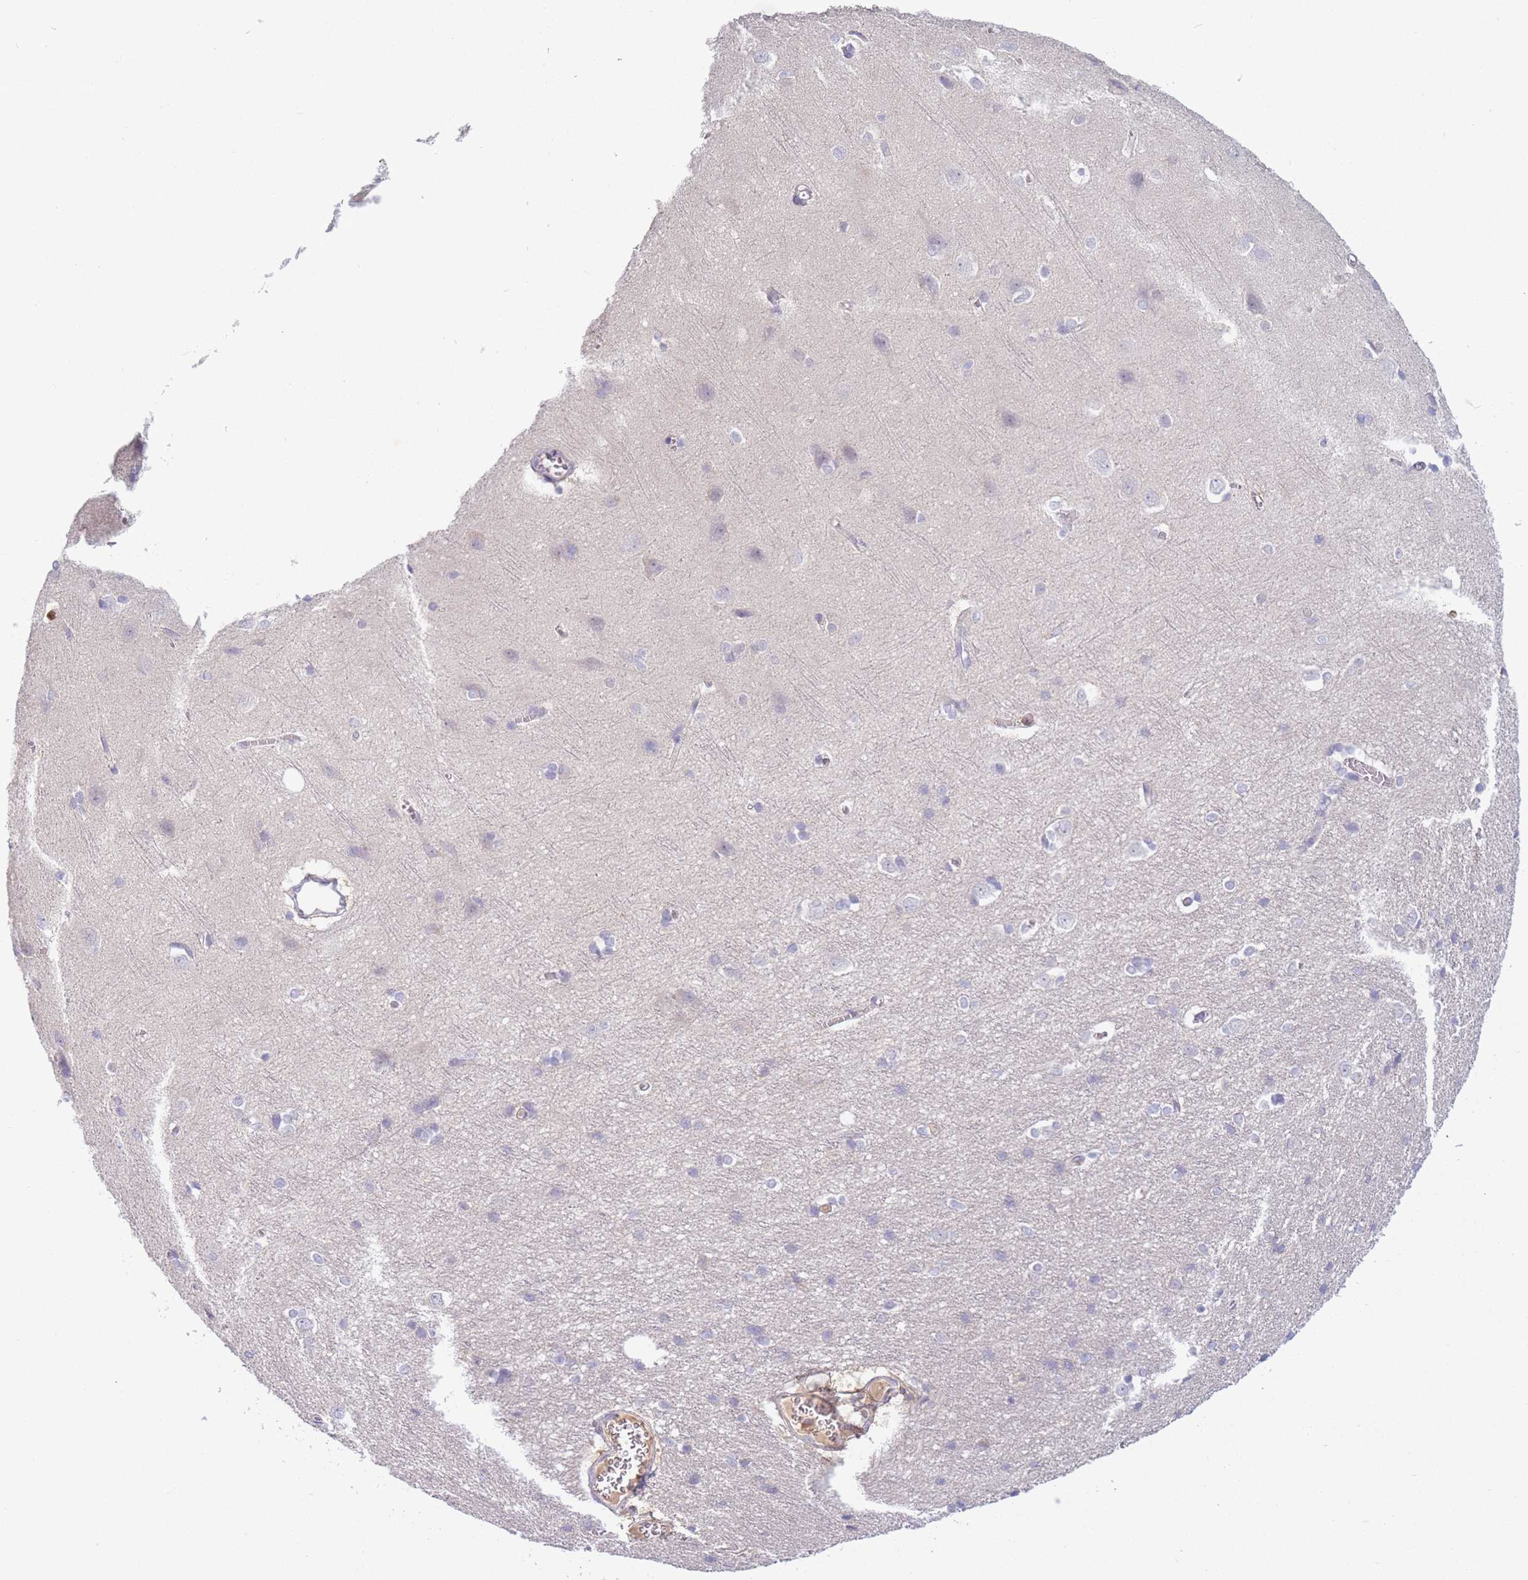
{"staining": {"intensity": "negative", "quantity": "none", "location": "none"}, "tissue": "cerebral cortex", "cell_type": "Endothelial cells", "image_type": "normal", "snomed": [{"axis": "morphology", "description": "Normal tissue, NOS"}, {"axis": "topography", "description": "Cerebral cortex"}], "caption": "Immunohistochemistry (IHC) of benign cerebral cortex reveals no positivity in endothelial cells.", "gene": "ST3GAL4", "patient": {"sex": "male", "age": 37}}